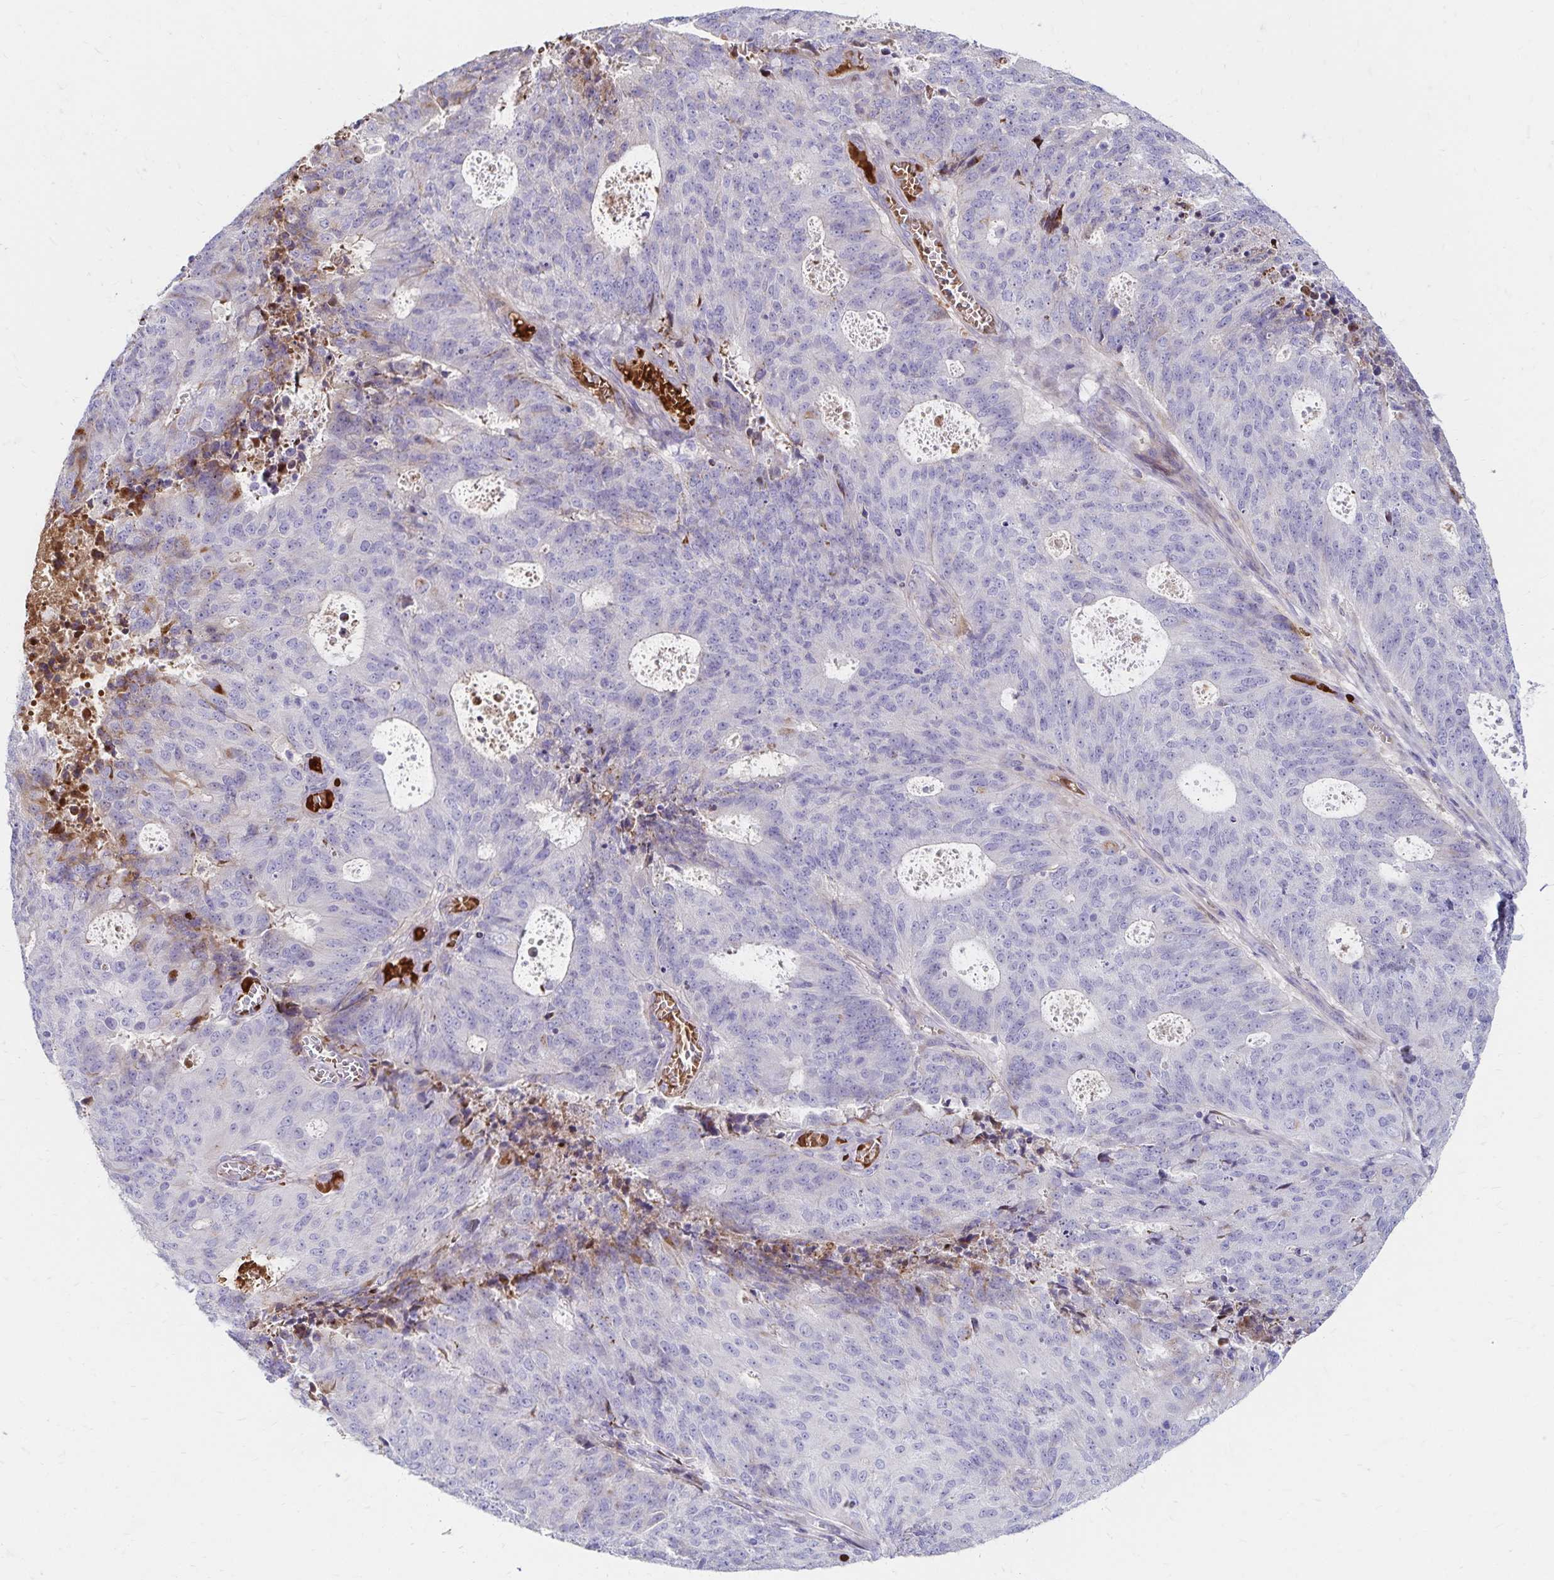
{"staining": {"intensity": "negative", "quantity": "none", "location": "none"}, "tissue": "endometrial cancer", "cell_type": "Tumor cells", "image_type": "cancer", "snomed": [{"axis": "morphology", "description": "Adenocarcinoma, NOS"}, {"axis": "topography", "description": "Endometrium"}], "caption": "An image of adenocarcinoma (endometrial) stained for a protein demonstrates no brown staining in tumor cells.", "gene": "NECAP1", "patient": {"sex": "female", "age": 82}}